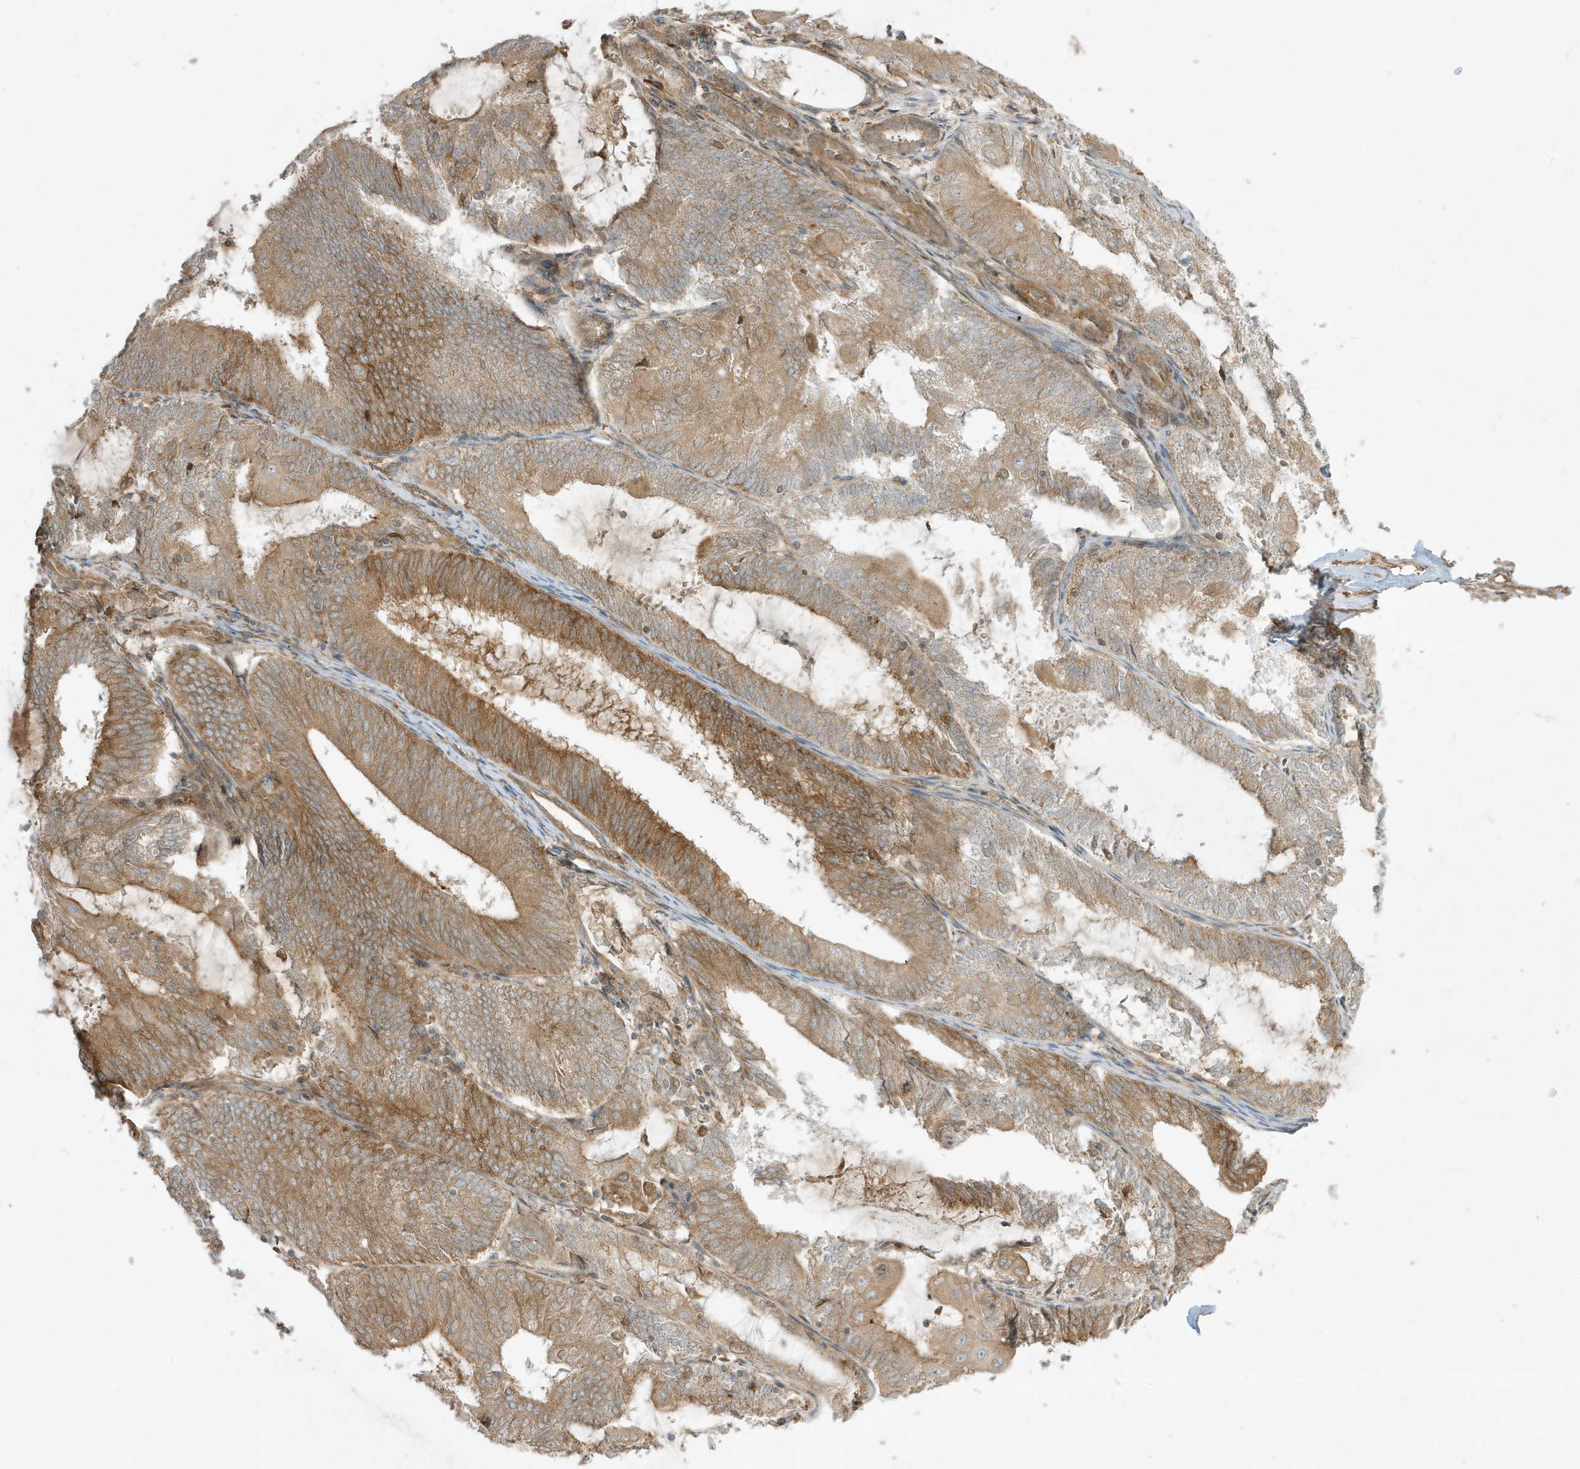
{"staining": {"intensity": "moderate", "quantity": ">75%", "location": "cytoplasmic/membranous"}, "tissue": "endometrial cancer", "cell_type": "Tumor cells", "image_type": "cancer", "snomed": [{"axis": "morphology", "description": "Adenocarcinoma, NOS"}, {"axis": "topography", "description": "Endometrium"}], "caption": "Protein expression by IHC exhibits moderate cytoplasmic/membranous expression in about >75% of tumor cells in endometrial cancer.", "gene": "SCARF2", "patient": {"sex": "female", "age": 81}}